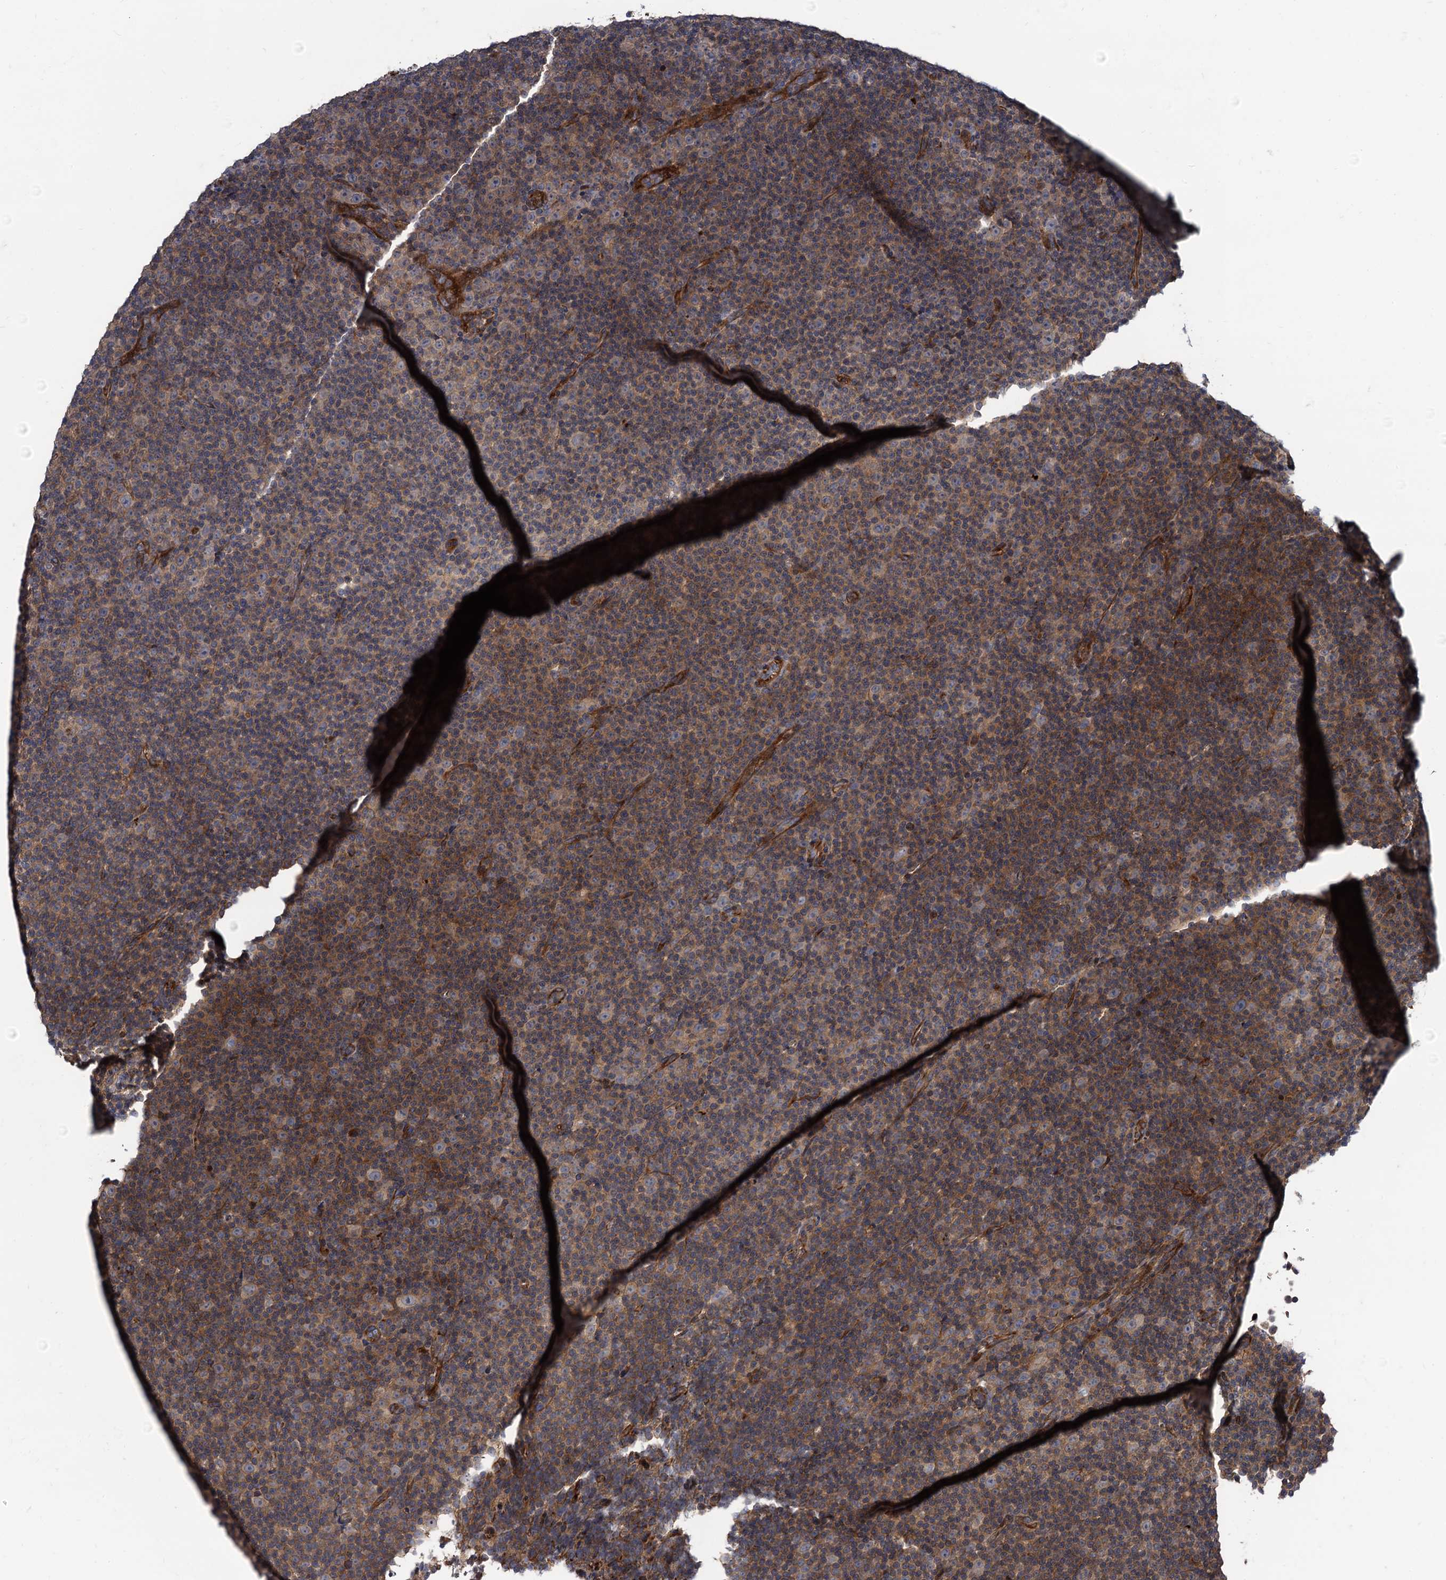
{"staining": {"intensity": "negative", "quantity": "none", "location": "none"}, "tissue": "lymphoma", "cell_type": "Tumor cells", "image_type": "cancer", "snomed": [{"axis": "morphology", "description": "Malignant lymphoma, non-Hodgkin's type, Low grade"}, {"axis": "topography", "description": "Lymph node"}], "caption": "Histopathology image shows no significant protein staining in tumor cells of low-grade malignant lymphoma, non-Hodgkin's type.", "gene": "KXD1", "patient": {"sex": "female", "age": 67}}